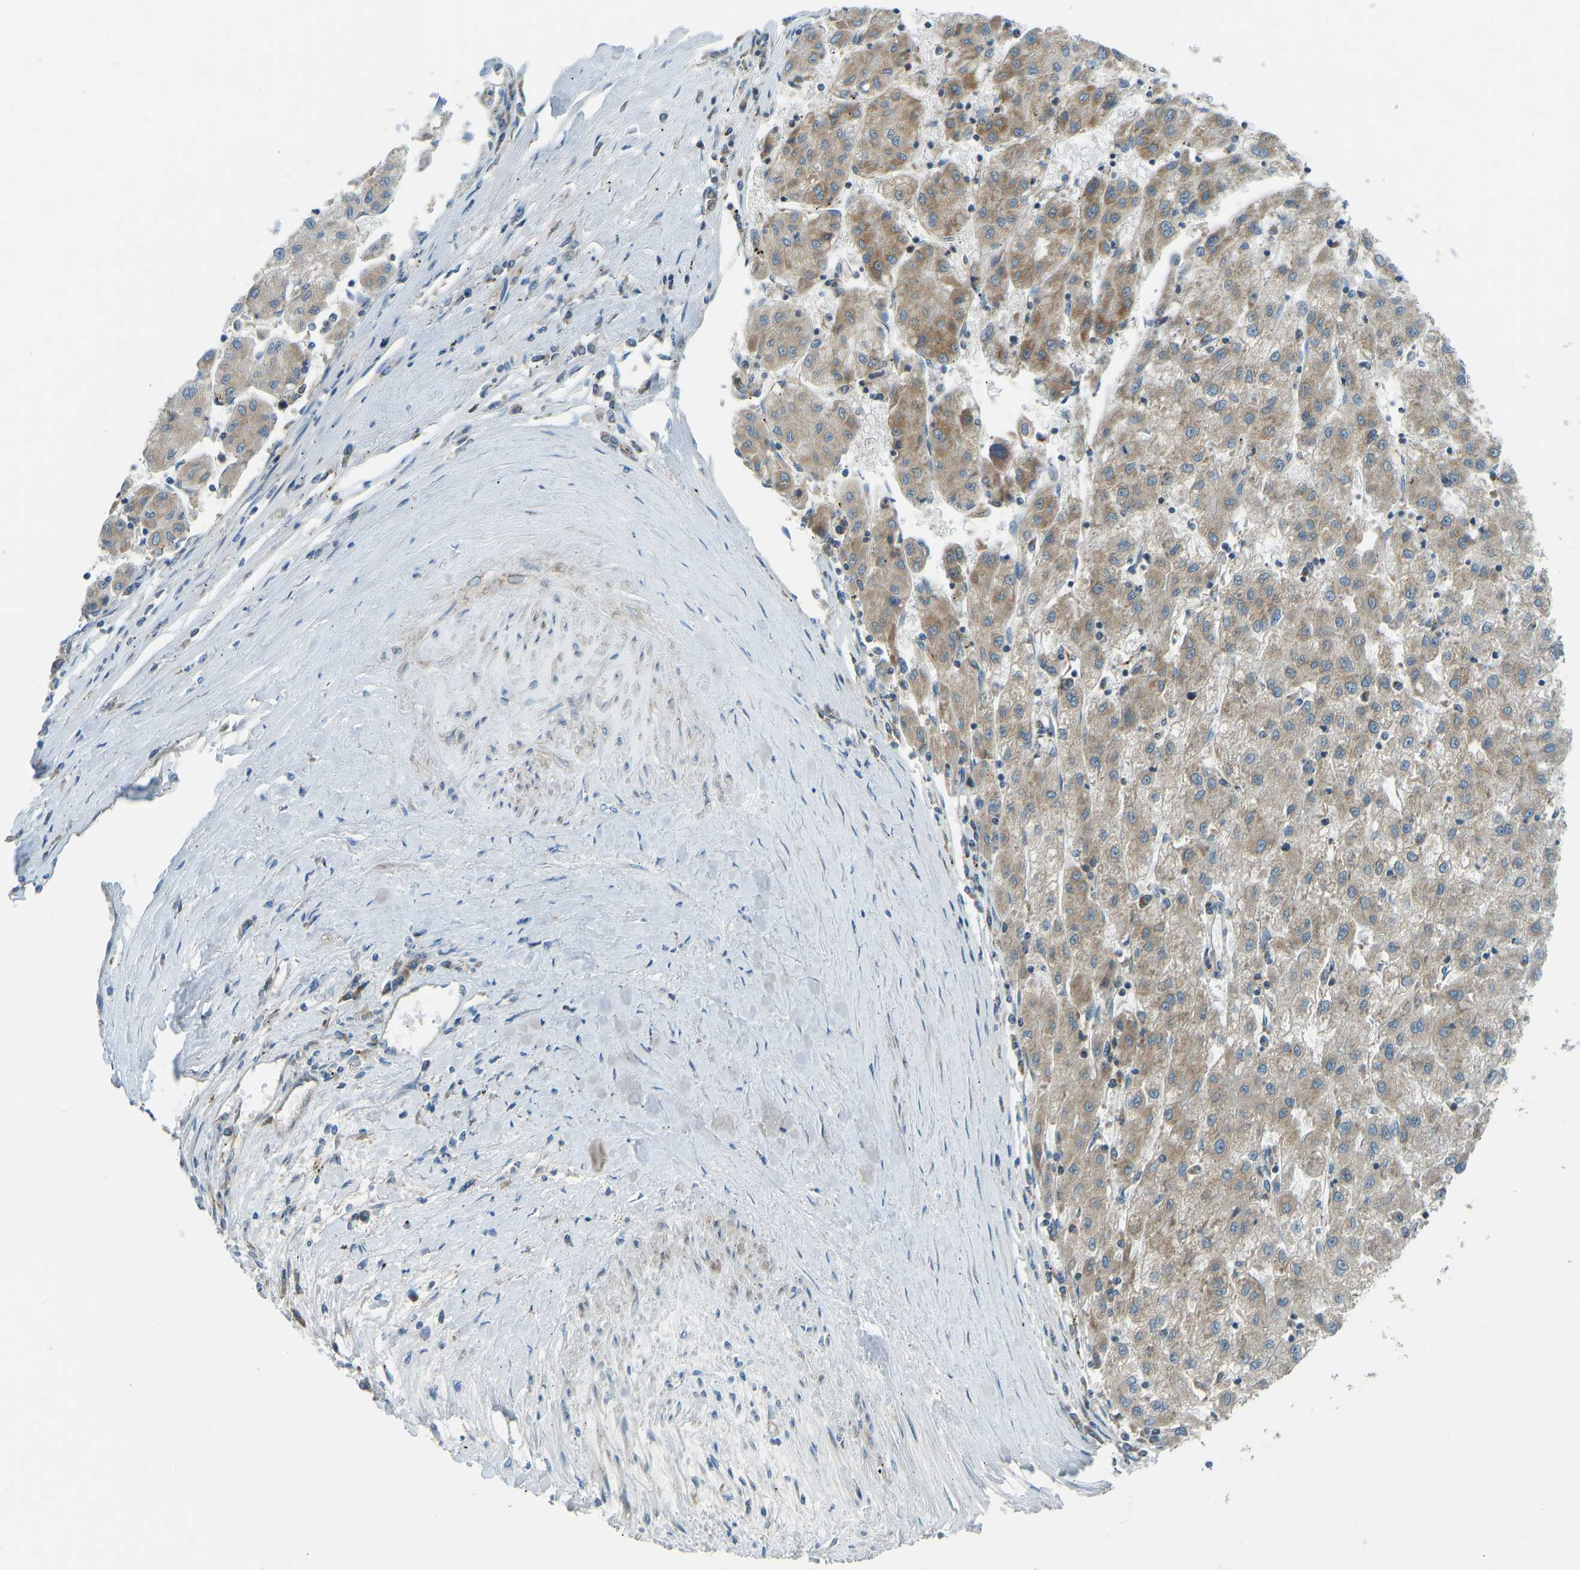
{"staining": {"intensity": "moderate", "quantity": ">75%", "location": "cytoplasmic/membranous"}, "tissue": "liver cancer", "cell_type": "Tumor cells", "image_type": "cancer", "snomed": [{"axis": "morphology", "description": "Carcinoma, Hepatocellular, NOS"}, {"axis": "topography", "description": "Liver"}], "caption": "A high-resolution histopathology image shows IHC staining of hepatocellular carcinoma (liver), which demonstrates moderate cytoplasmic/membranous staining in approximately >75% of tumor cells.", "gene": "STAU2", "patient": {"sex": "male", "age": 72}}